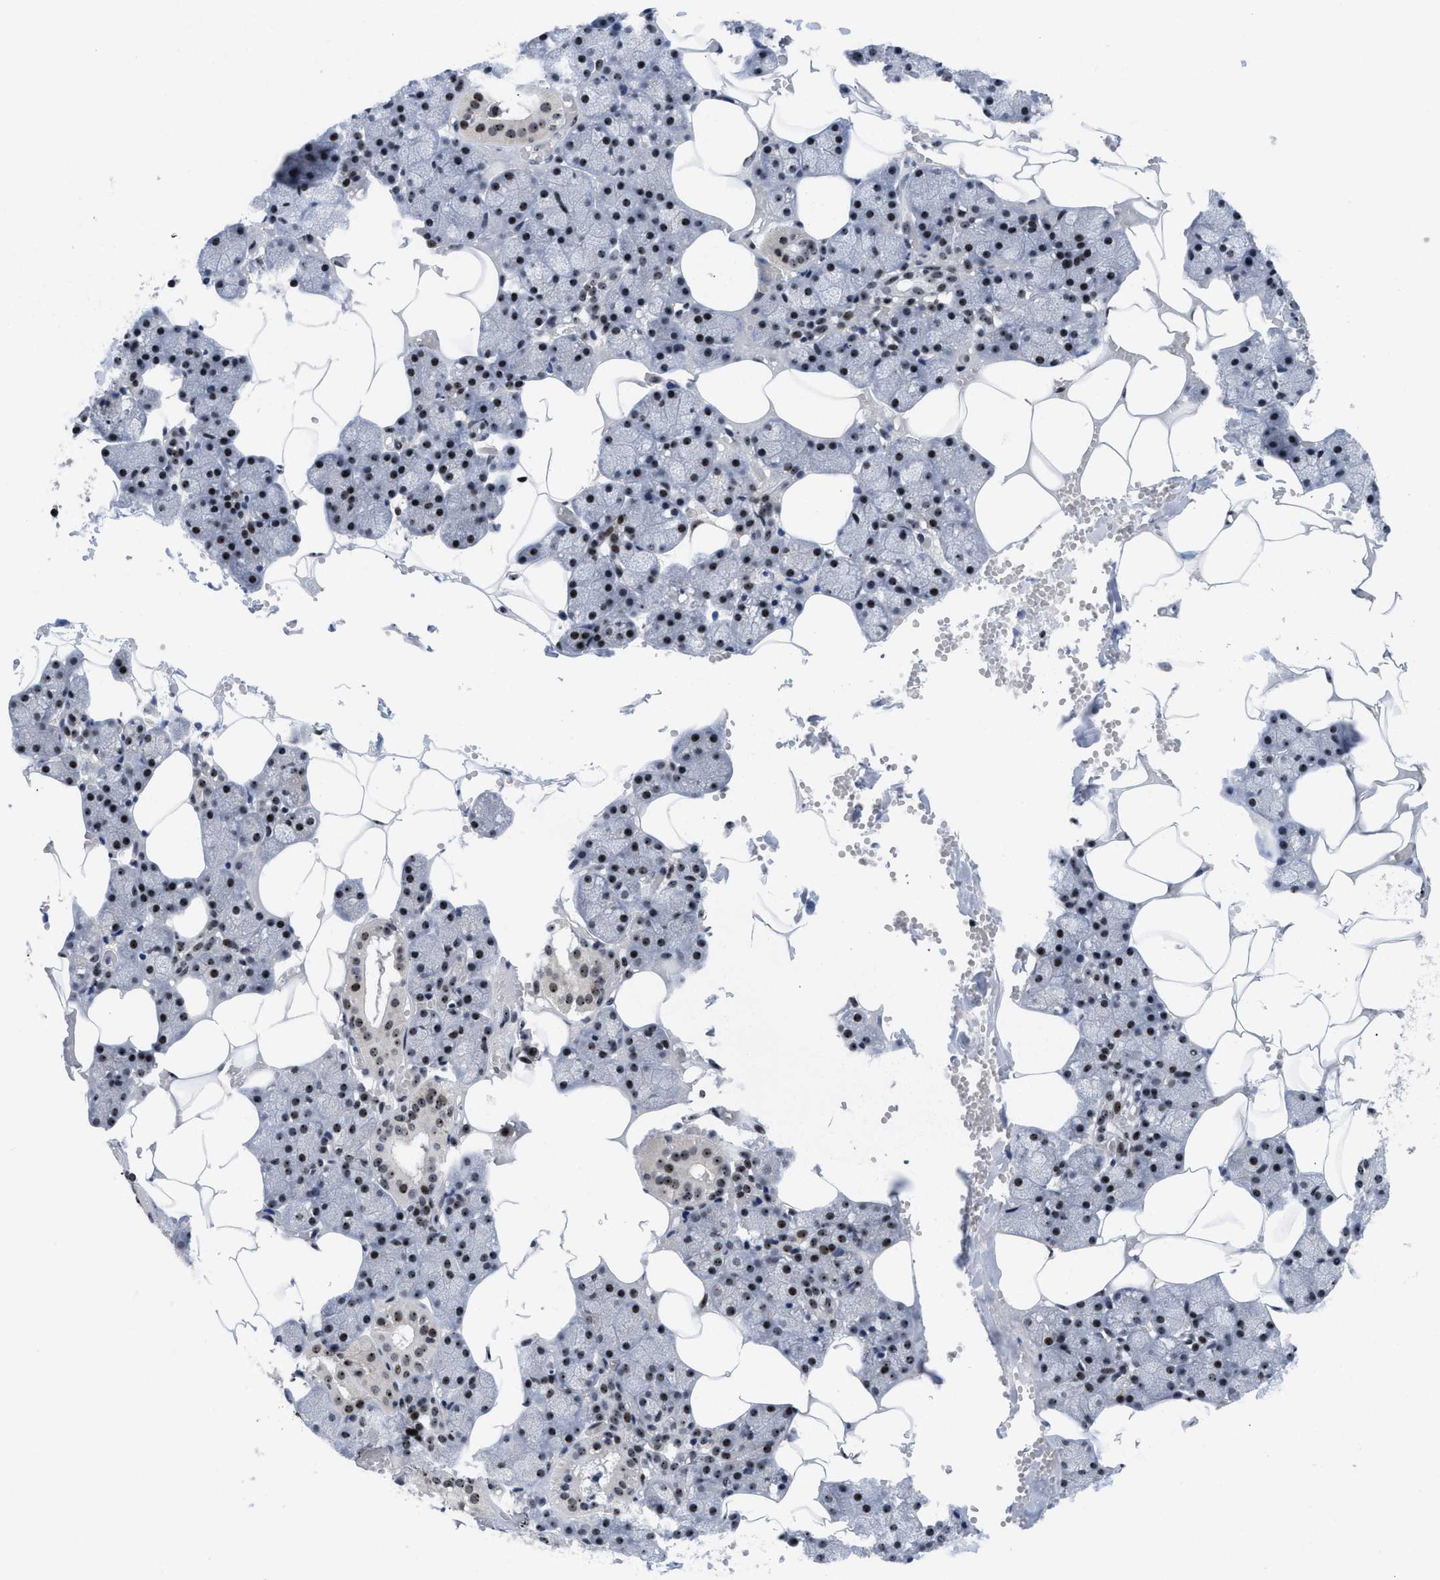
{"staining": {"intensity": "moderate", "quantity": "25%-75%", "location": "nuclear"}, "tissue": "salivary gland", "cell_type": "Glandular cells", "image_type": "normal", "snomed": [{"axis": "morphology", "description": "Normal tissue, NOS"}, {"axis": "topography", "description": "Salivary gland"}], "caption": "Moderate nuclear staining for a protein is seen in approximately 25%-75% of glandular cells of normal salivary gland using IHC.", "gene": "NOP58", "patient": {"sex": "male", "age": 62}}